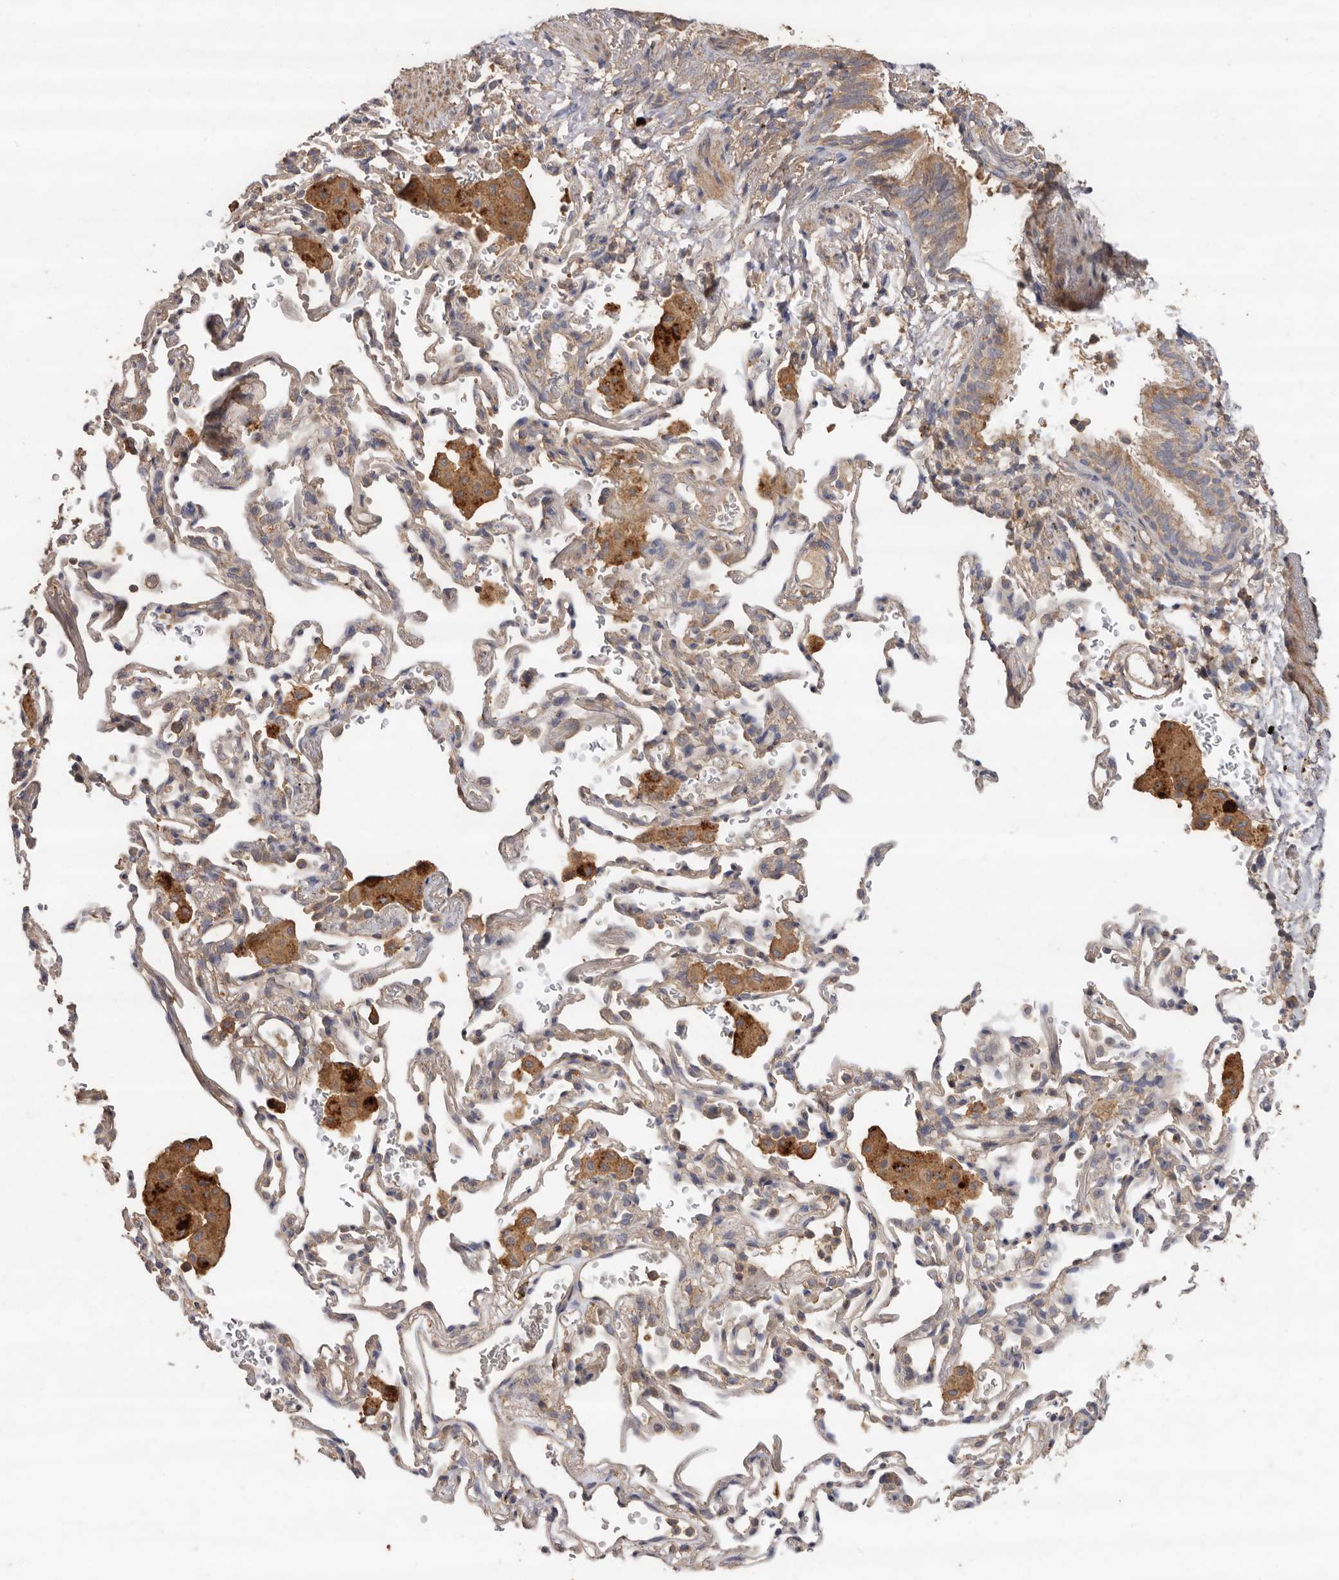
{"staining": {"intensity": "weak", "quantity": ">75%", "location": "cytoplasmic/membranous"}, "tissue": "bronchus", "cell_type": "Respiratory epithelial cells", "image_type": "normal", "snomed": [{"axis": "morphology", "description": "Normal tissue, NOS"}, {"axis": "morphology", "description": "Inflammation, NOS"}, {"axis": "topography", "description": "Bronchus"}], "caption": "Protein expression analysis of unremarkable human bronchus reveals weak cytoplasmic/membranous positivity in approximately >75% of respiratory epithelial cells.", "gene": "RWDD1", "patient": {"sex": "male", "age": 69}}